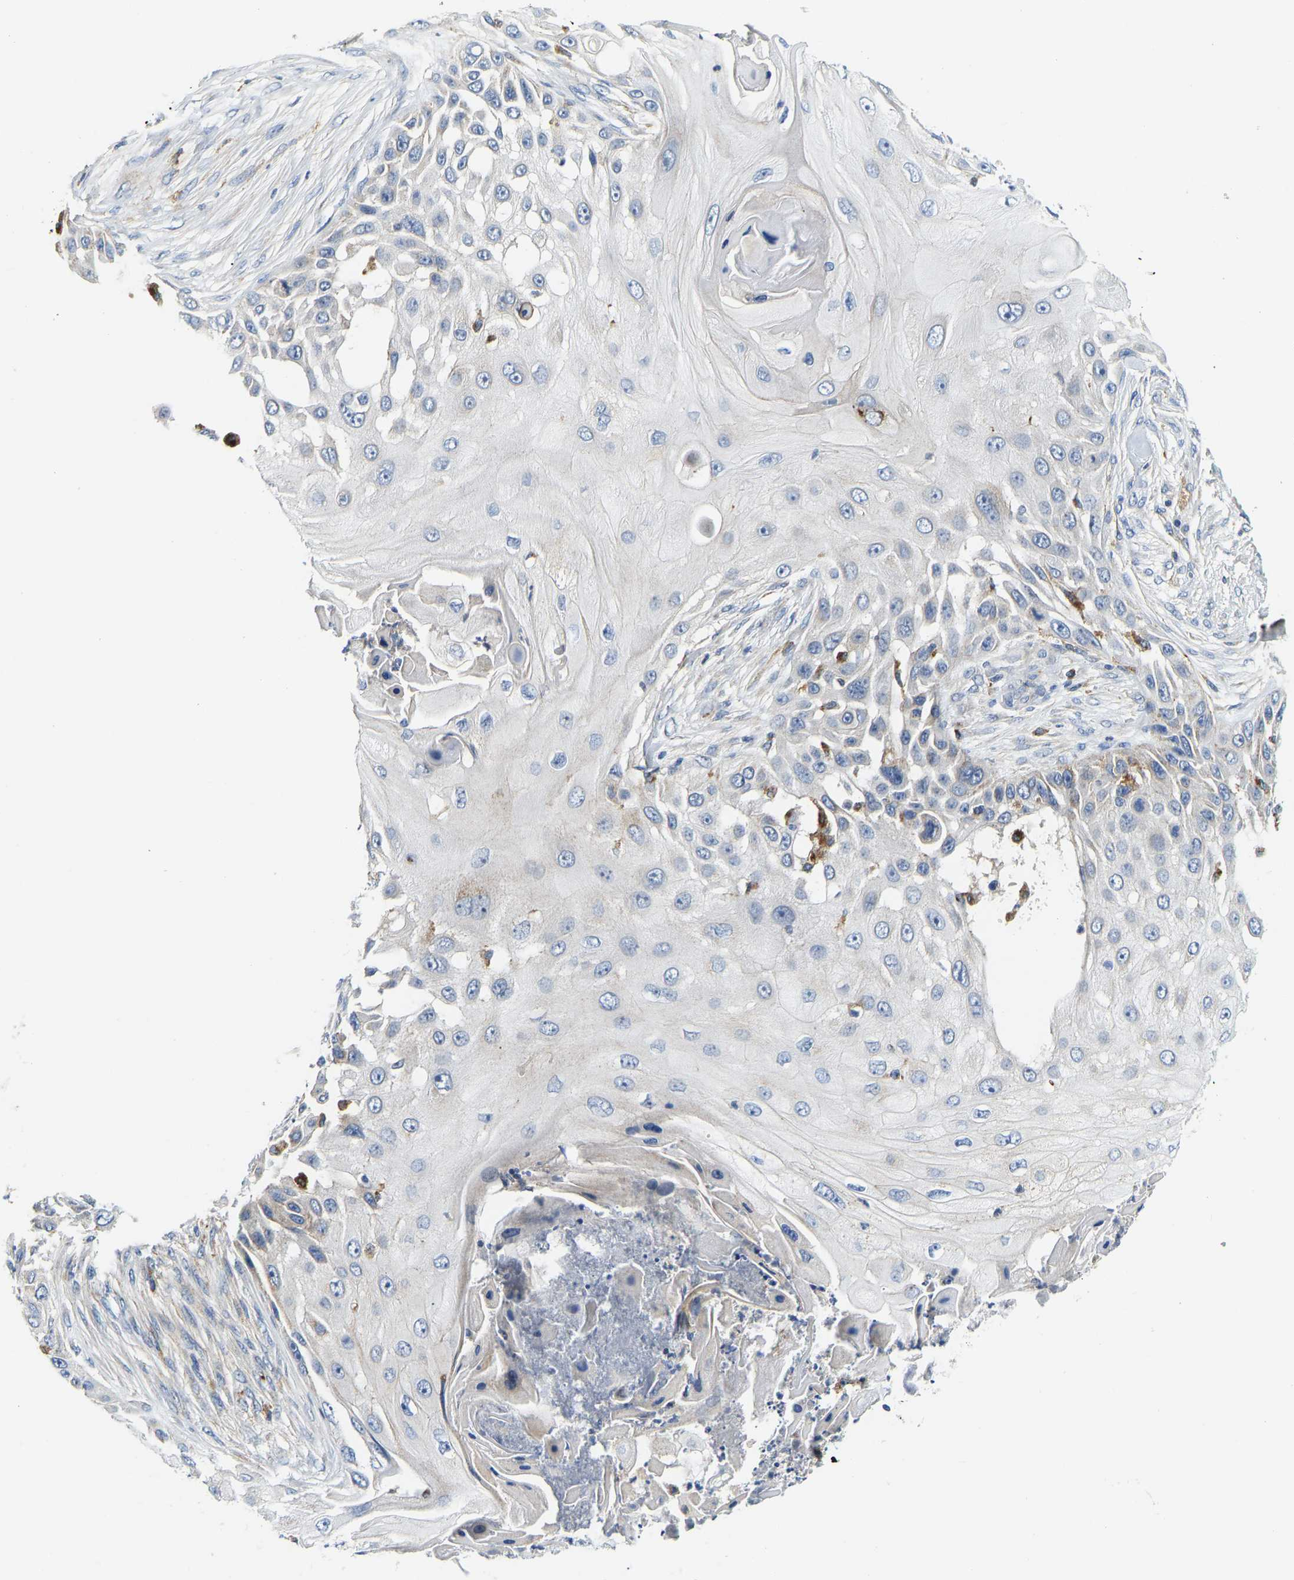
{"staining": {"intensity": "negative", "quantity": "none", "location": "none"}, "tissue": "skin cancer", "cell_type": "Tumor cells", "image_type": "cancer", "snomed": [{"axis": "morphology", "description": "Squamous cell carcinoma, NOS"}, {"axis": "topography", "description": "Skin"}], "caption": "This is an IHC photomicrograph of skin squamous cell carcinoma. There is no expression in tumor cells.", "gene": "ATP6V1E1", "patient": {"sex": "female", "age": 44}}